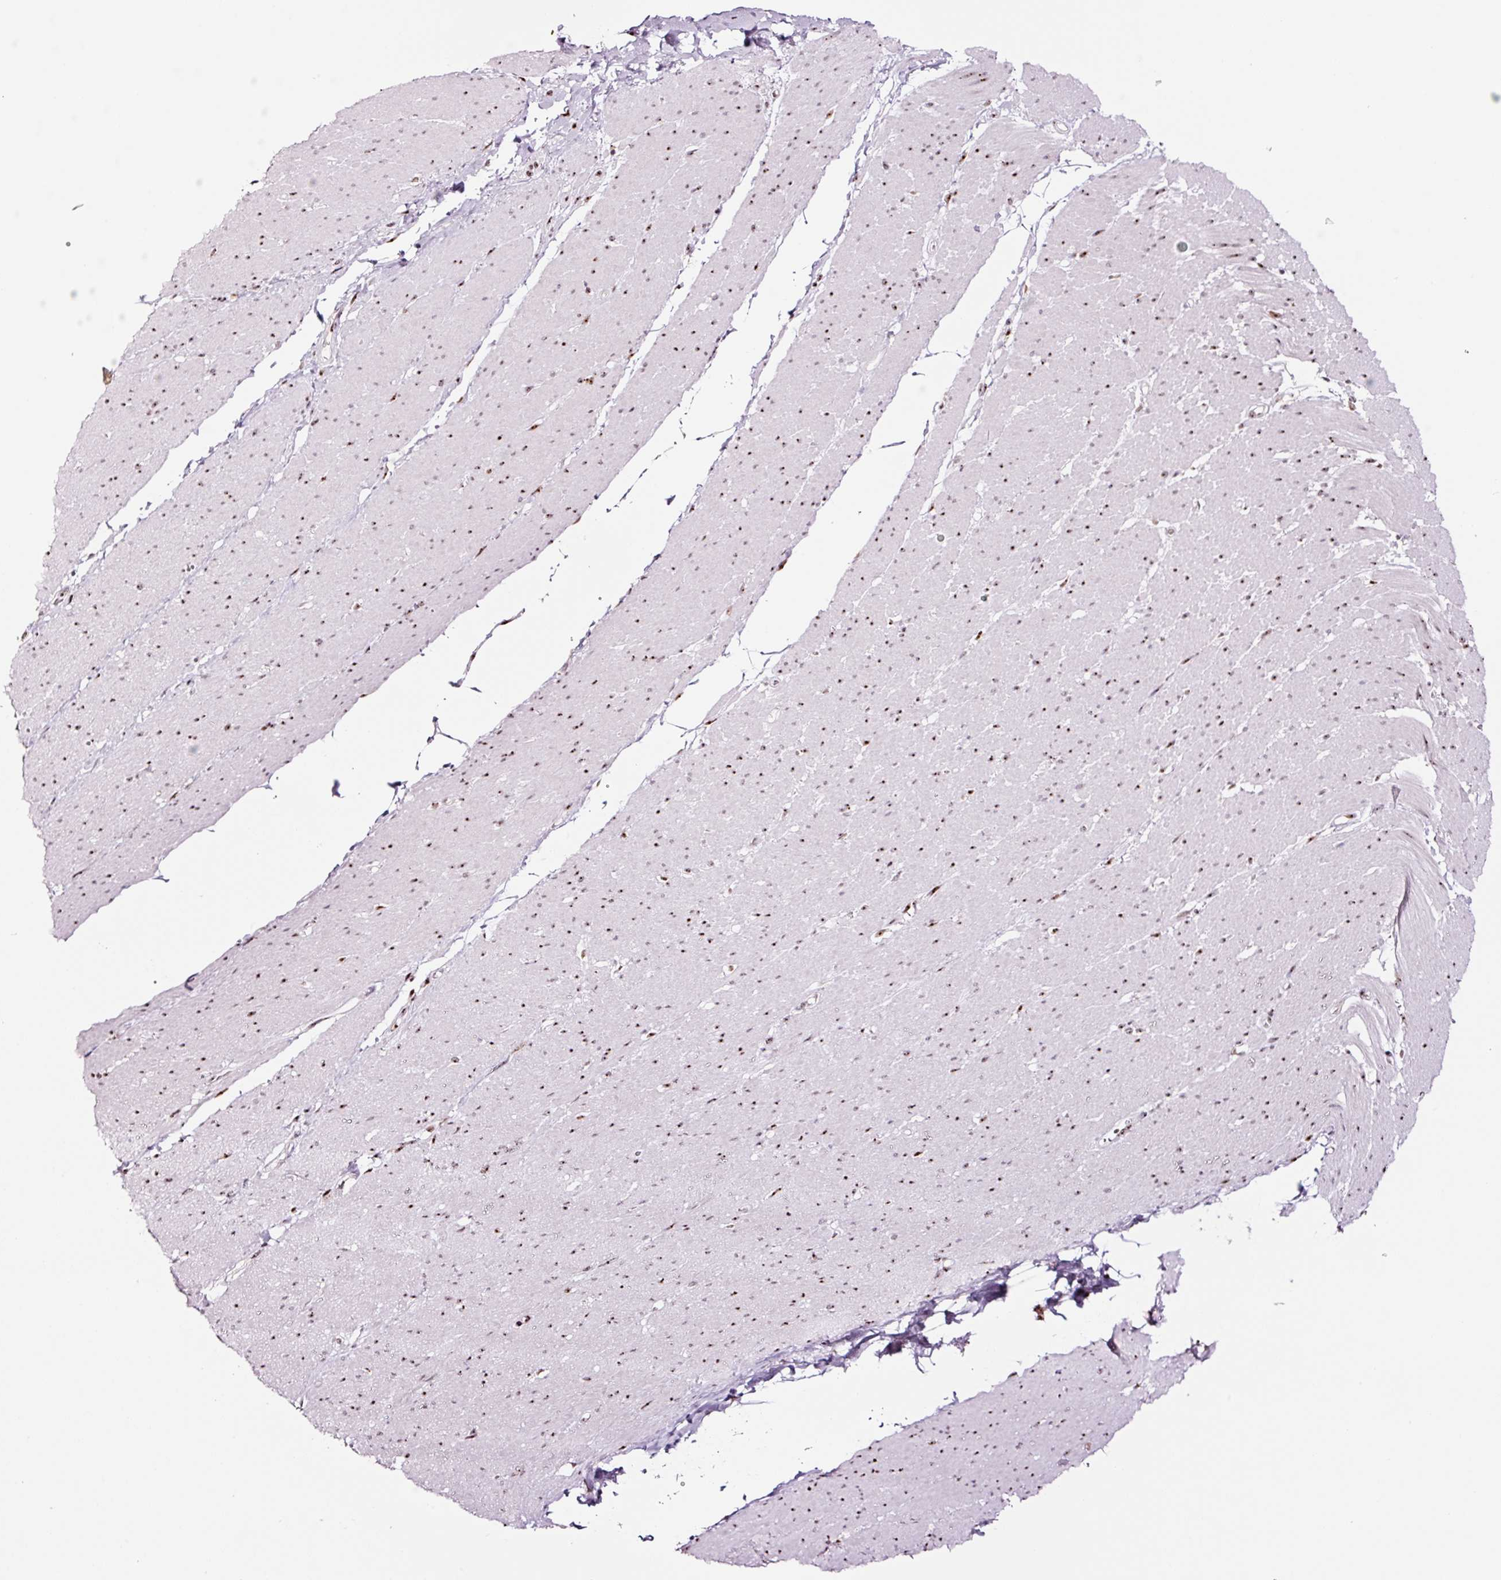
{"staining": {"intensity": "moderate", "quantity": "25%-75%", "location": "nuclear"}, "tissue": "smooth muscle", "cell_type": "Smooth muscle cells", "image_type": "normal", "snomed": [{"axis": "morphology", "description": "Normal tissue, NOS"}, {"axis": "topography", "description": "Smooth muscle"}, {"axis": "topography", "description": "Rectum"}], "caption": "IHC image of normal human smooth muscle stained for a protein (brown), which shows medium levels of moderate nuclear staining in about 25%-75% of smooth muscle cells.", "gene": "GNL3", "patient": {"sex": "male", "age": 53}}